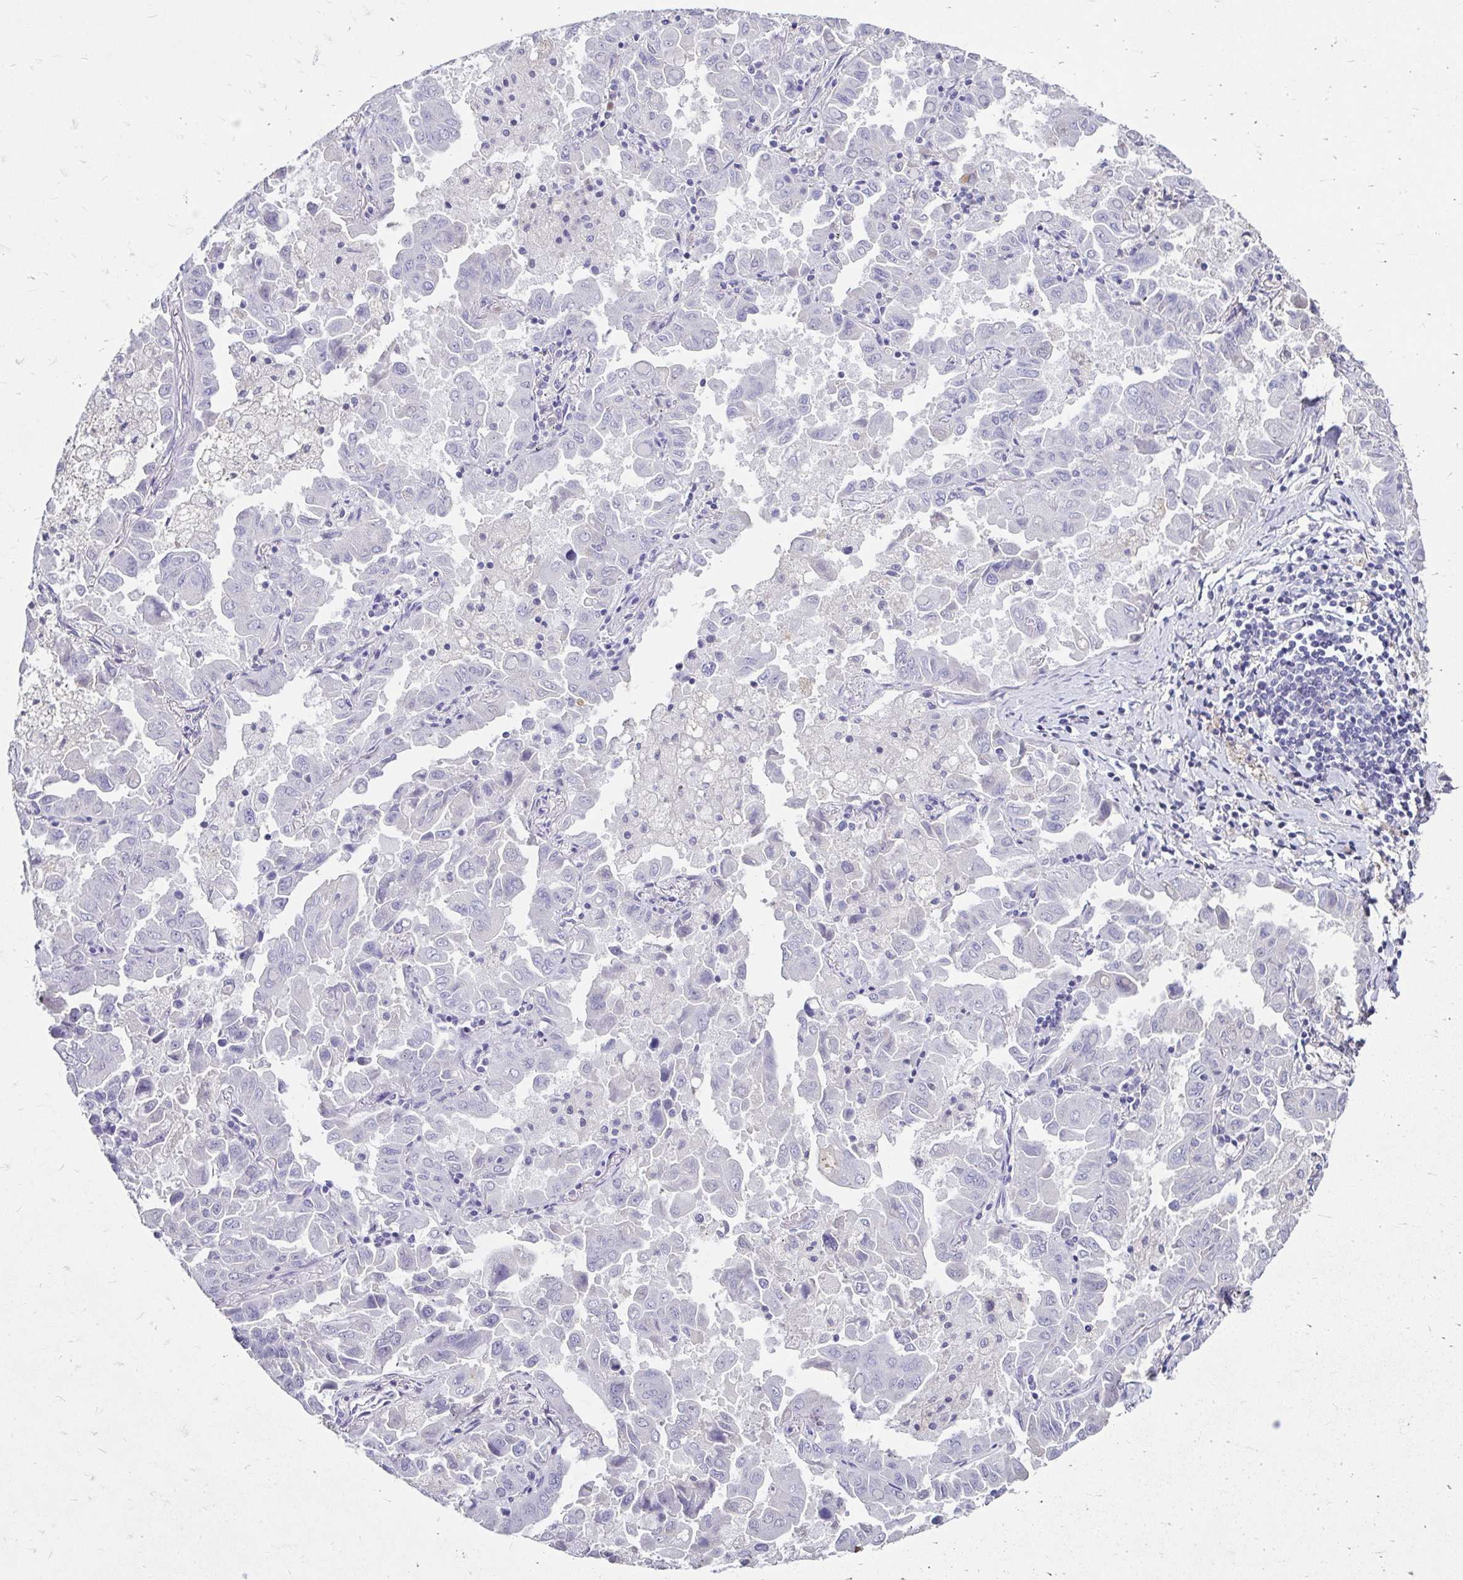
{"staining": {"intensity": "negative", "quantity": "none", "location": "none"}, "tissue": "lung cancer", "cell_type": "Tumor cells", "image_type": "cancer", "snomed": [{"axis": "morphology", "description": "Adenocarcinoma, NOS"}, {"axis": "topography", "description": "Lung"}], "caption": "Lung cancer was stained to show a protein in brown. There is no significant staining in tumor cells.", "gene": "SCG3", "patient": {"sex": "male", "age": 64}}